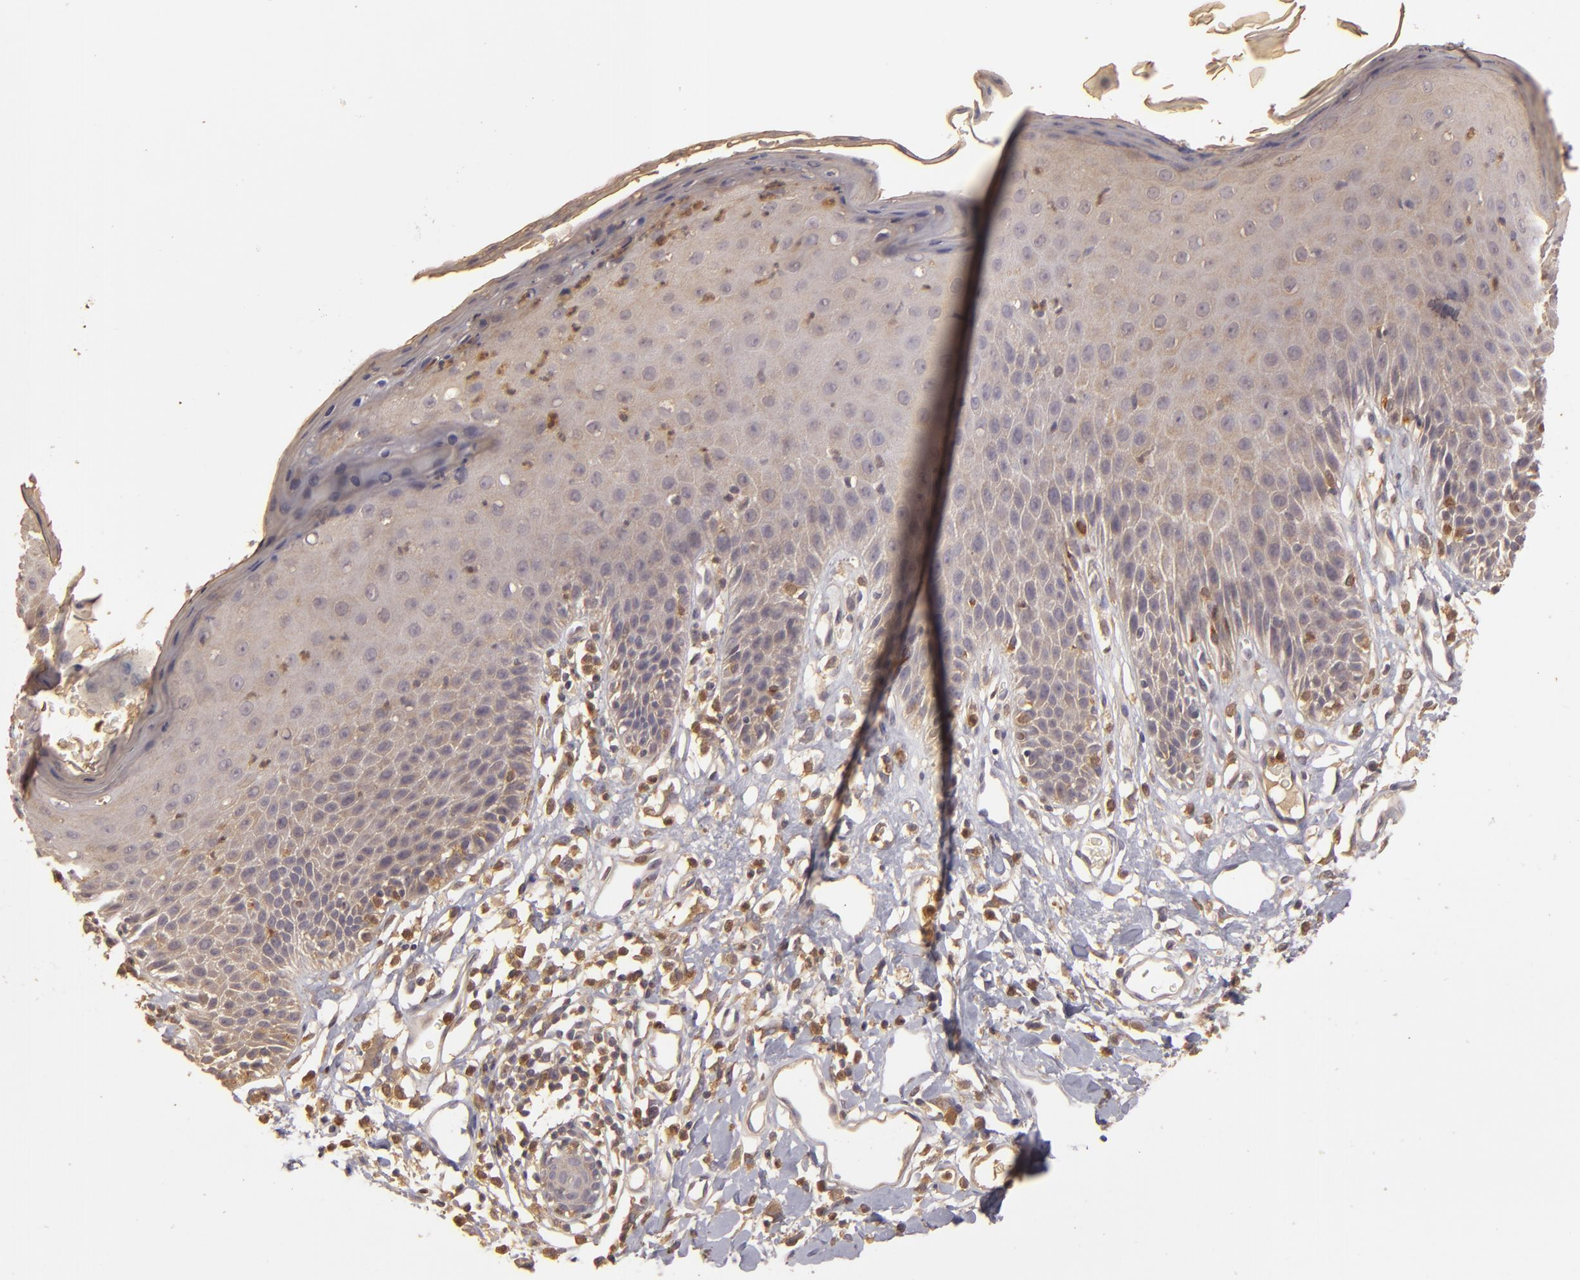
{"staining": {"intensity": "weak", "quantity": "<25%", "location": "cytoplasmic/membranous"}, "tissue": "skin", "cell_type": "Epidermal cells", "image_type": "normal", "snomed": [{"axis": "morphology", "description": "Normal tissue, NOS"}, {"axis": "topography", "description": "Vulva"}, {"axis": "topography", "description": "Peripheral nerve tissue"}], "caption": "Immunohistochemical staining of normal human skin demonstrates no significant expression in epidermal cells. Nuclei are stained in blue.", "gene": "PRKCD", "patient": {"sex": "female", "age": 68}}